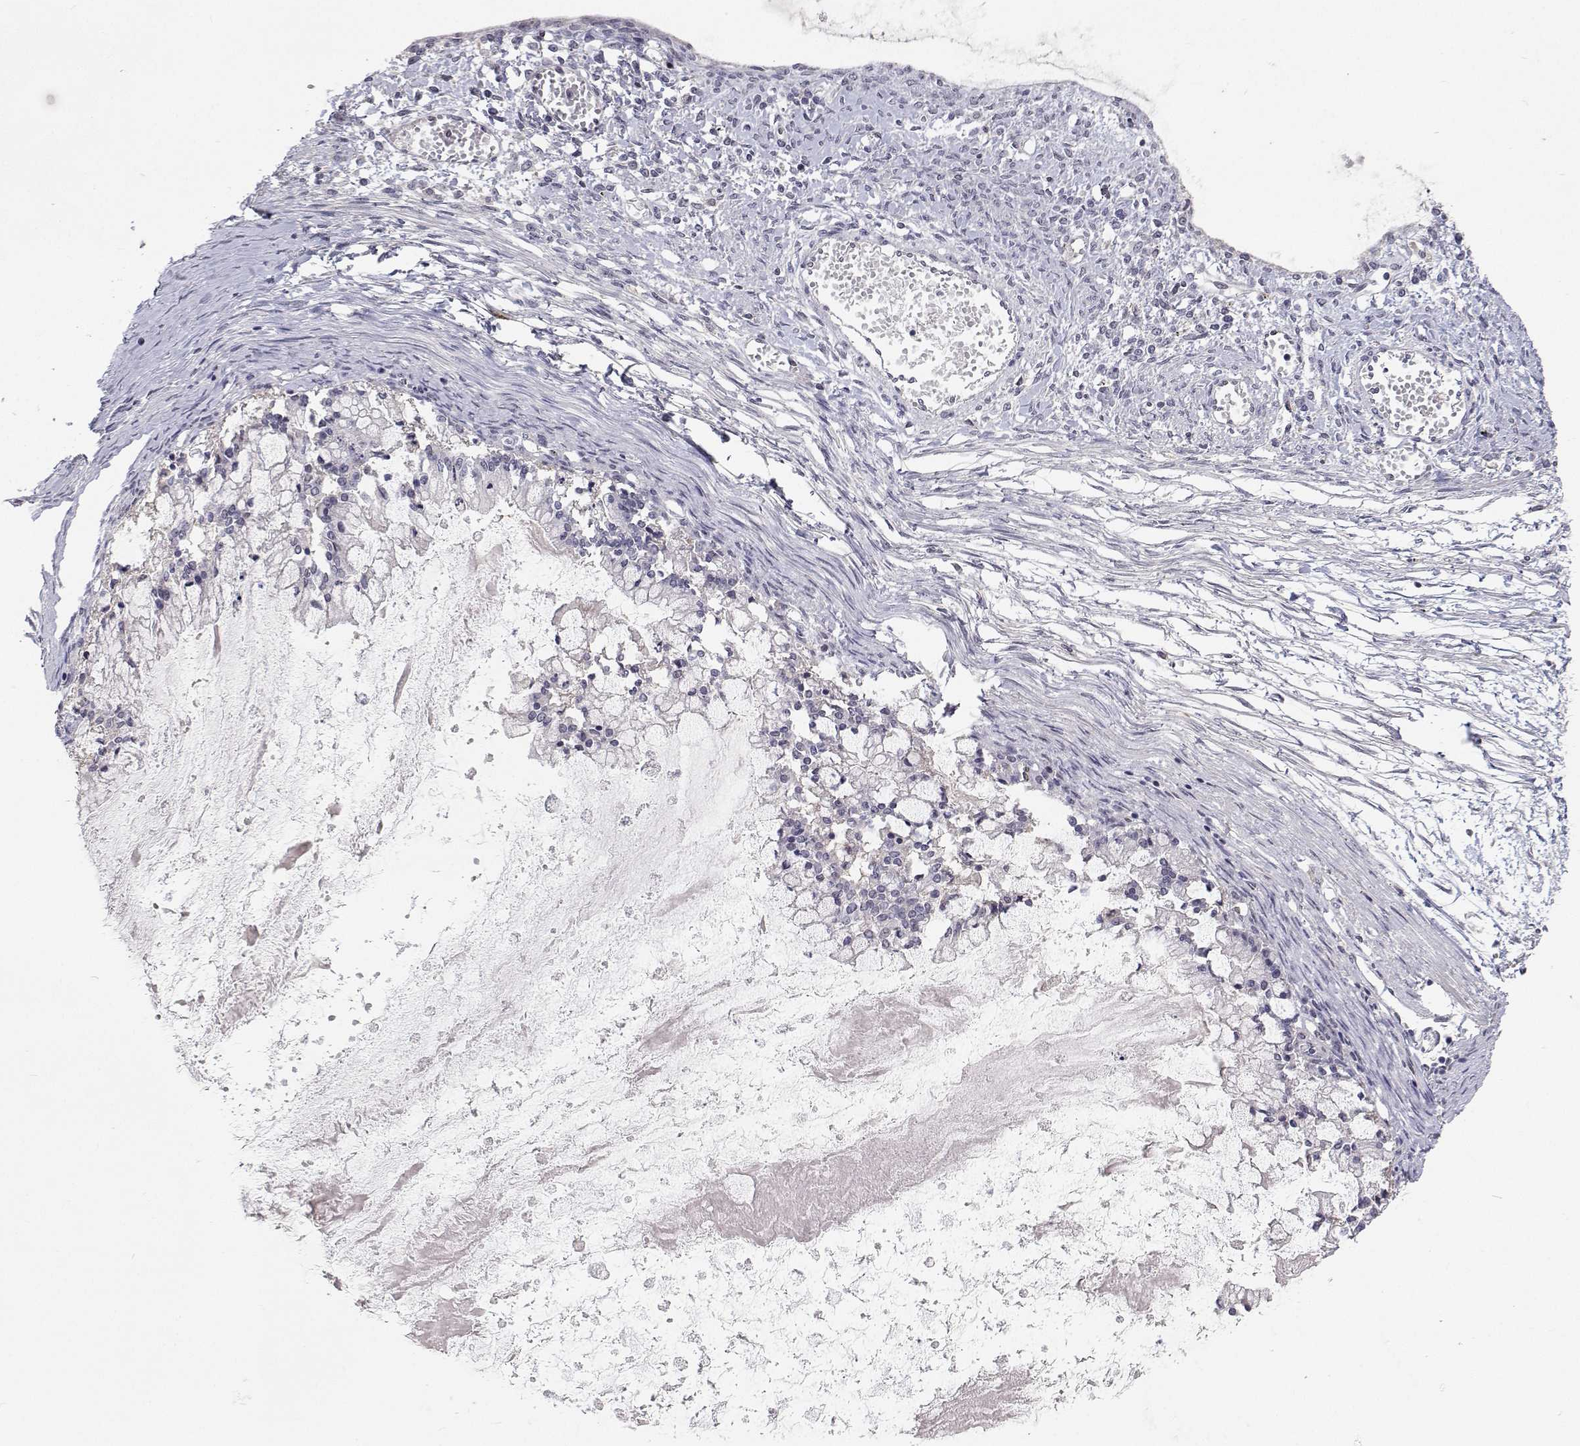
{"staining": {"intensity": "negative", "quantity": "none", "location": "none"}, "tissue": "ovarian cancer", "cell_type": "Tumor cells", "image_type": "cancer", "snomed": [{"axis": "morphology", "description": "Cystadenocarcinoma, mucinous, NOS"}, {"axis": "topography", "description": "Ovary"}], "caption": "There is no significant staining in tumor cells of ovarian cancer (mucinous cystadenocarcinoma).", "gene": "MYPN", "patient": {"sex": "female", "age": 67}}